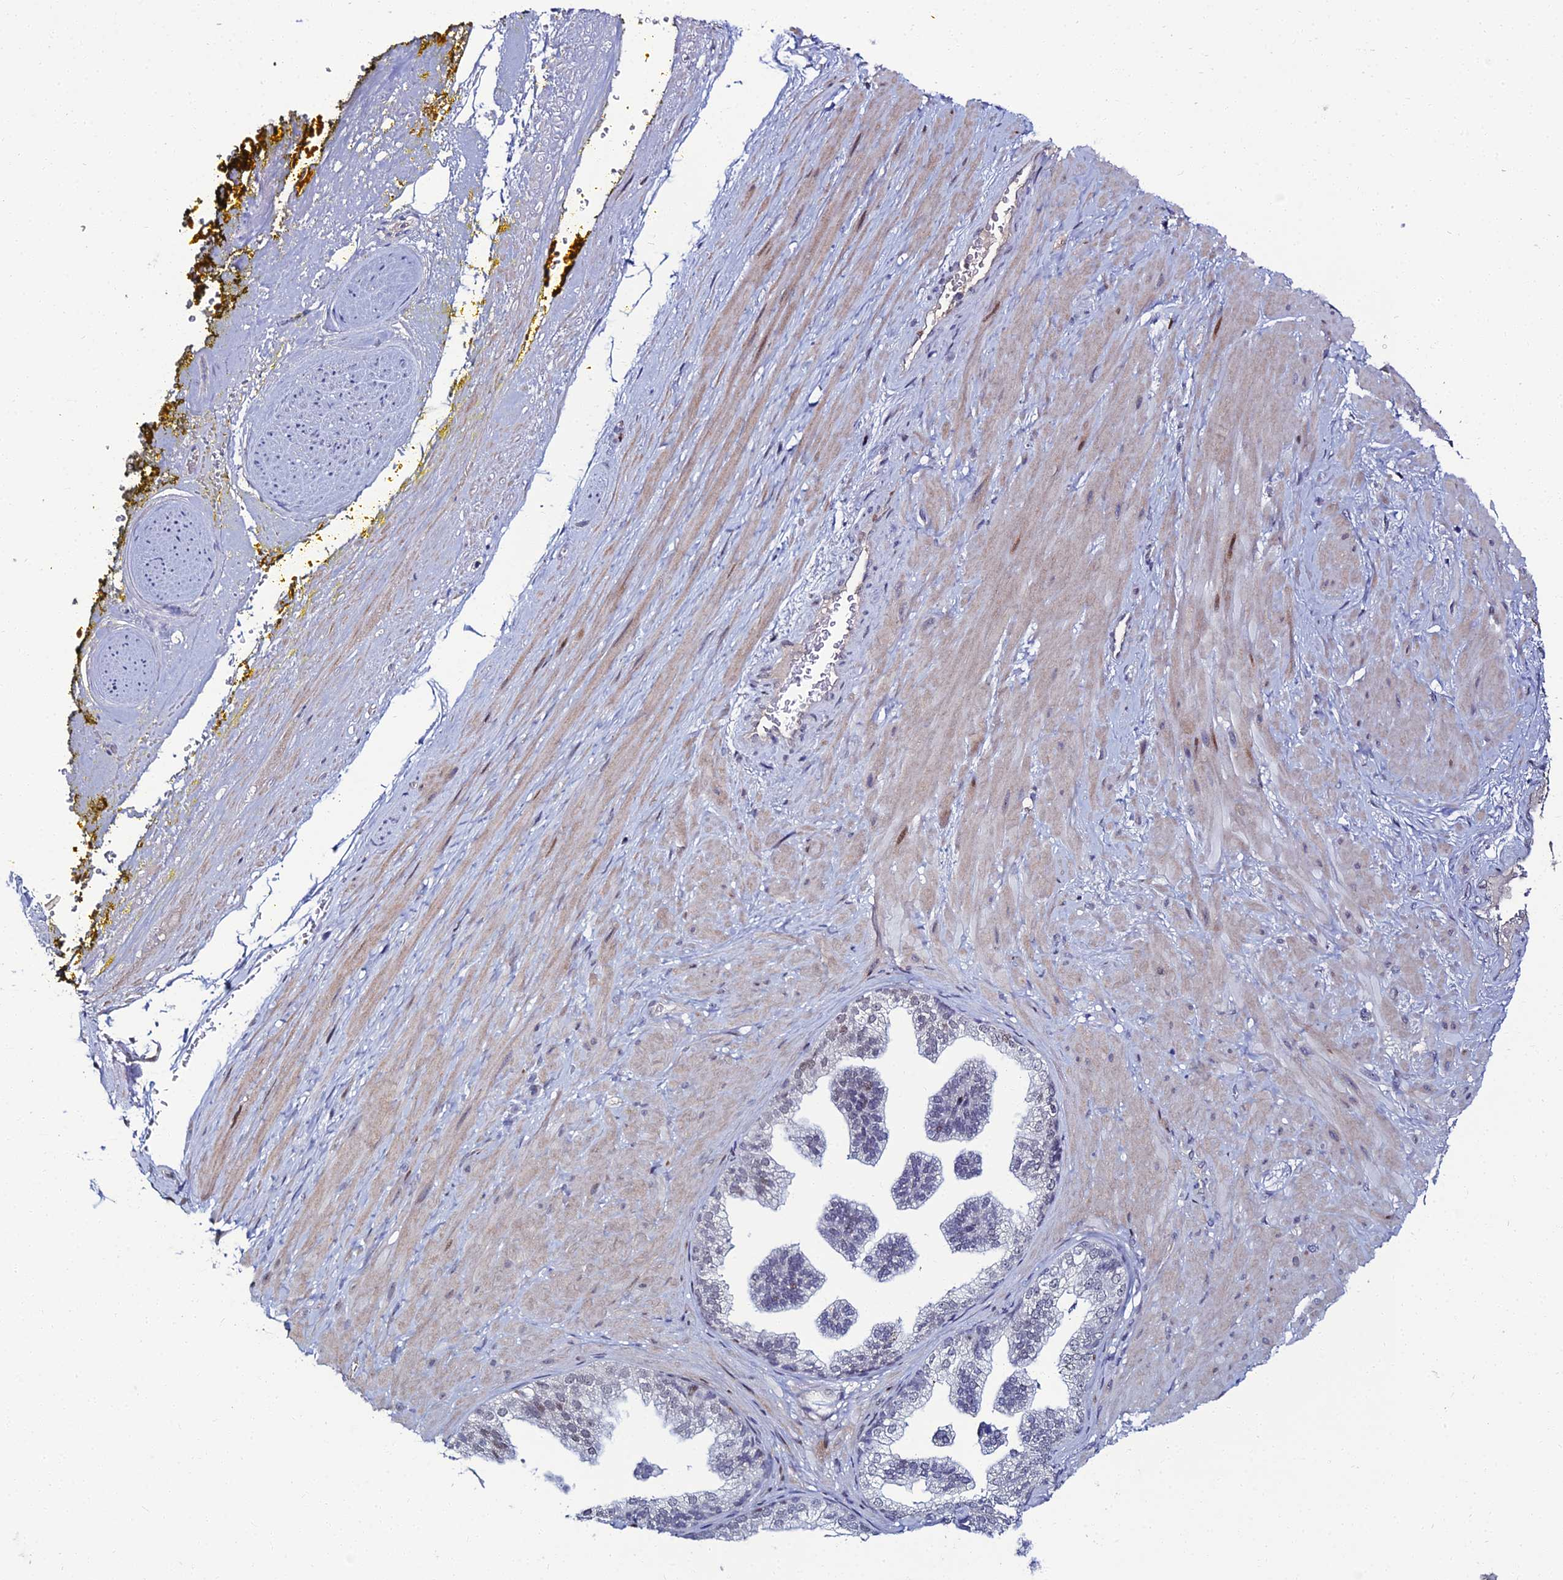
{"staining": {"intensity": "negative", "quantity": "none", "location": "none"}, "tissue": "adipose tissue", "cell_type": "Adipocytes", "image_type": "normal", "snomed": [{"axis": "morphology", "description": "Normal tissue, NOS"}, {"axis": "morphology", "description": "Adenocarcinoma, Low grade"}, {"axis": "topography", "description": "Prostate"}, {"axis": "topography", "description": "Peripheral nerve tissue"}], "caption": "Immunohistochemistry (IHC) micrograph of unremarkable adipose tissue: adipose tissue stained with DAB shows no significant protein expression in adipocytes. (DAB IHC with hematoxylin counter stain).", "gene": "TAF9B", "patient": {"sex": "male", "age": 63}}